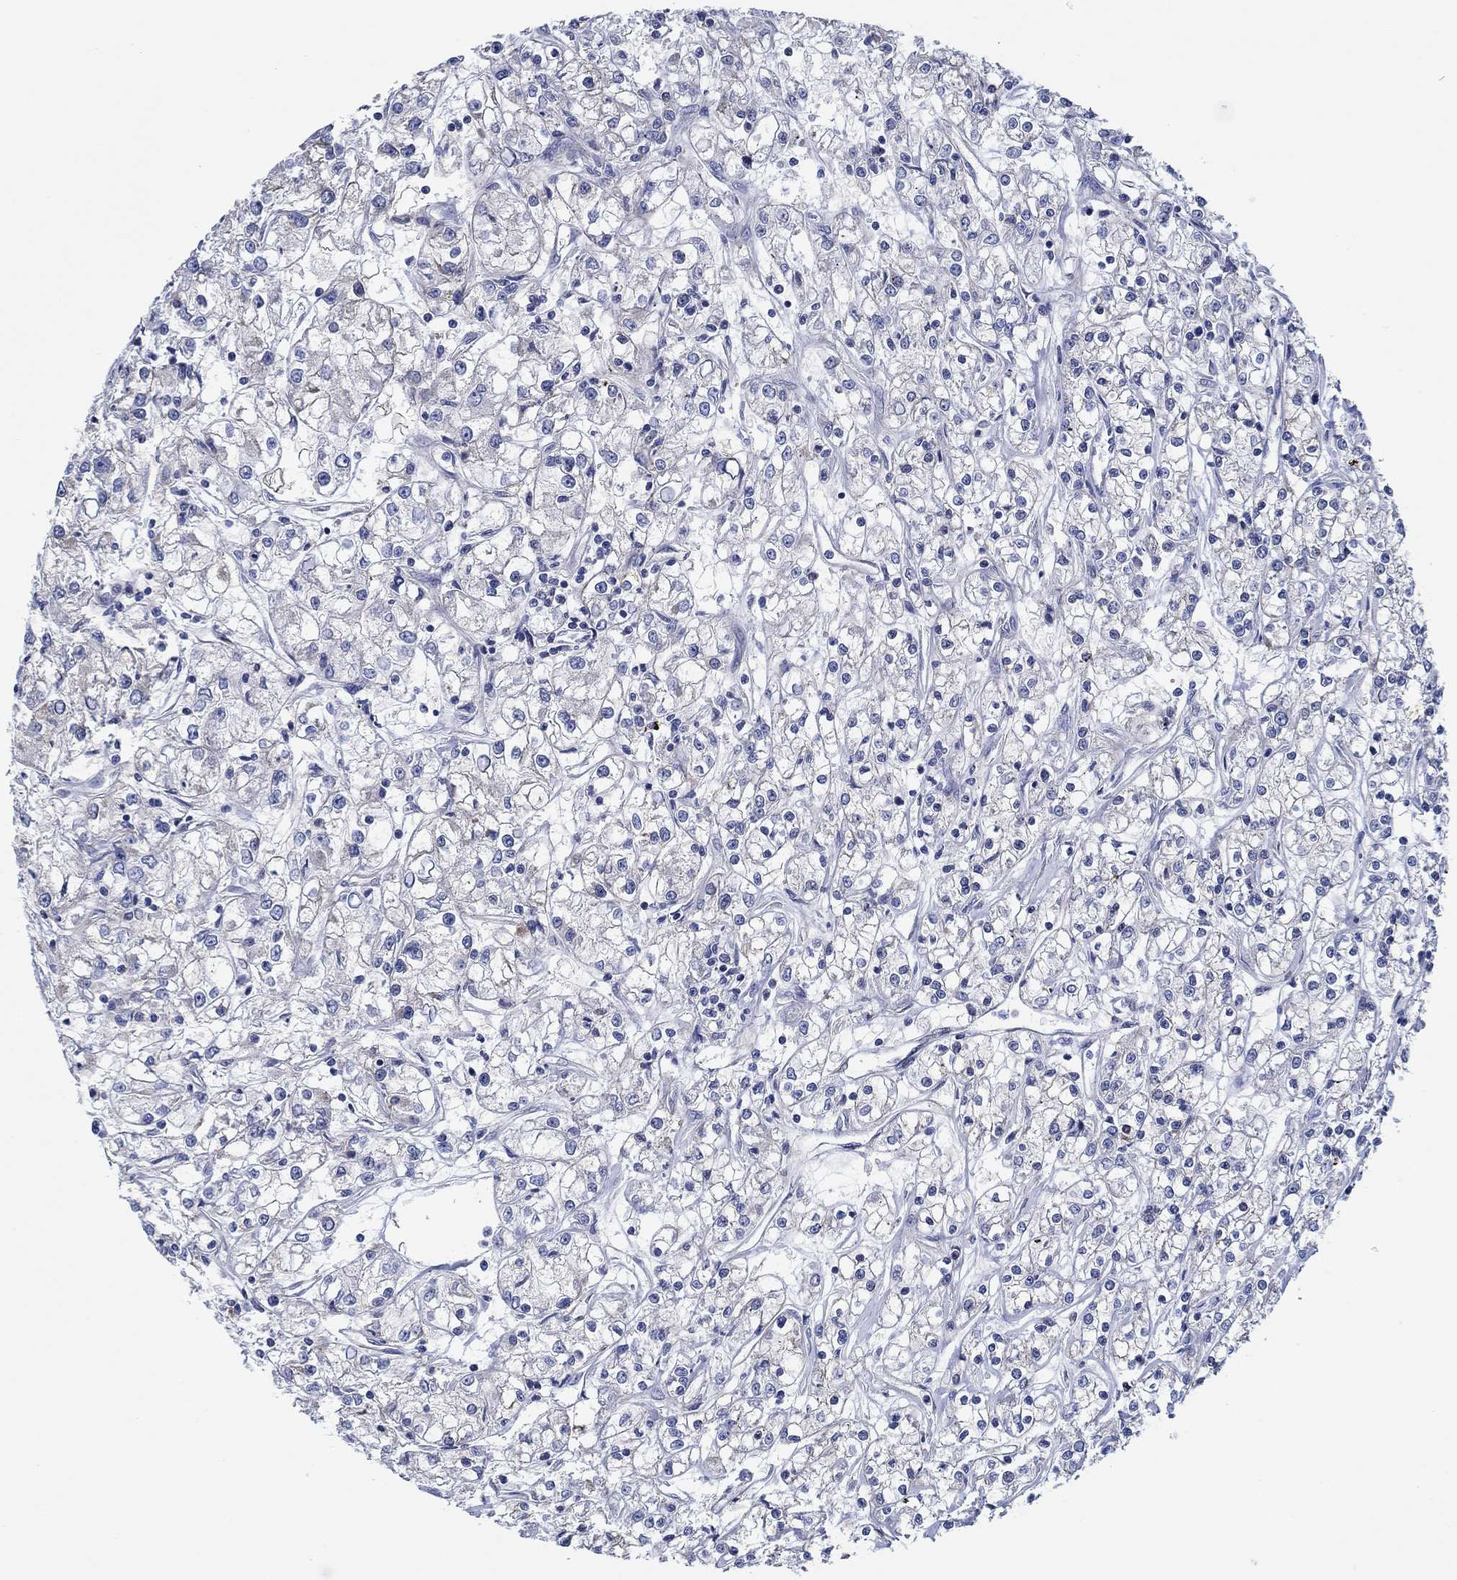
{"staining": {"intensity": "negative", "quantity": "none", "location": "none"}, "tissue": "renal cancer", "cell_type": "Tumor cells", "image_type": "cancer", "snomed": [{"axis": "morphology", "description": "Adenocarcinoma, NOS"}, {"axis": "topography", "description": "Kidney"}], "caption": "This is a histopathology image of IHC staining of renal adenocarcinoma, which shows no staining in tumor cells.", "gene": "FMN1", "patient": {"sex": "female", "age": 59}}